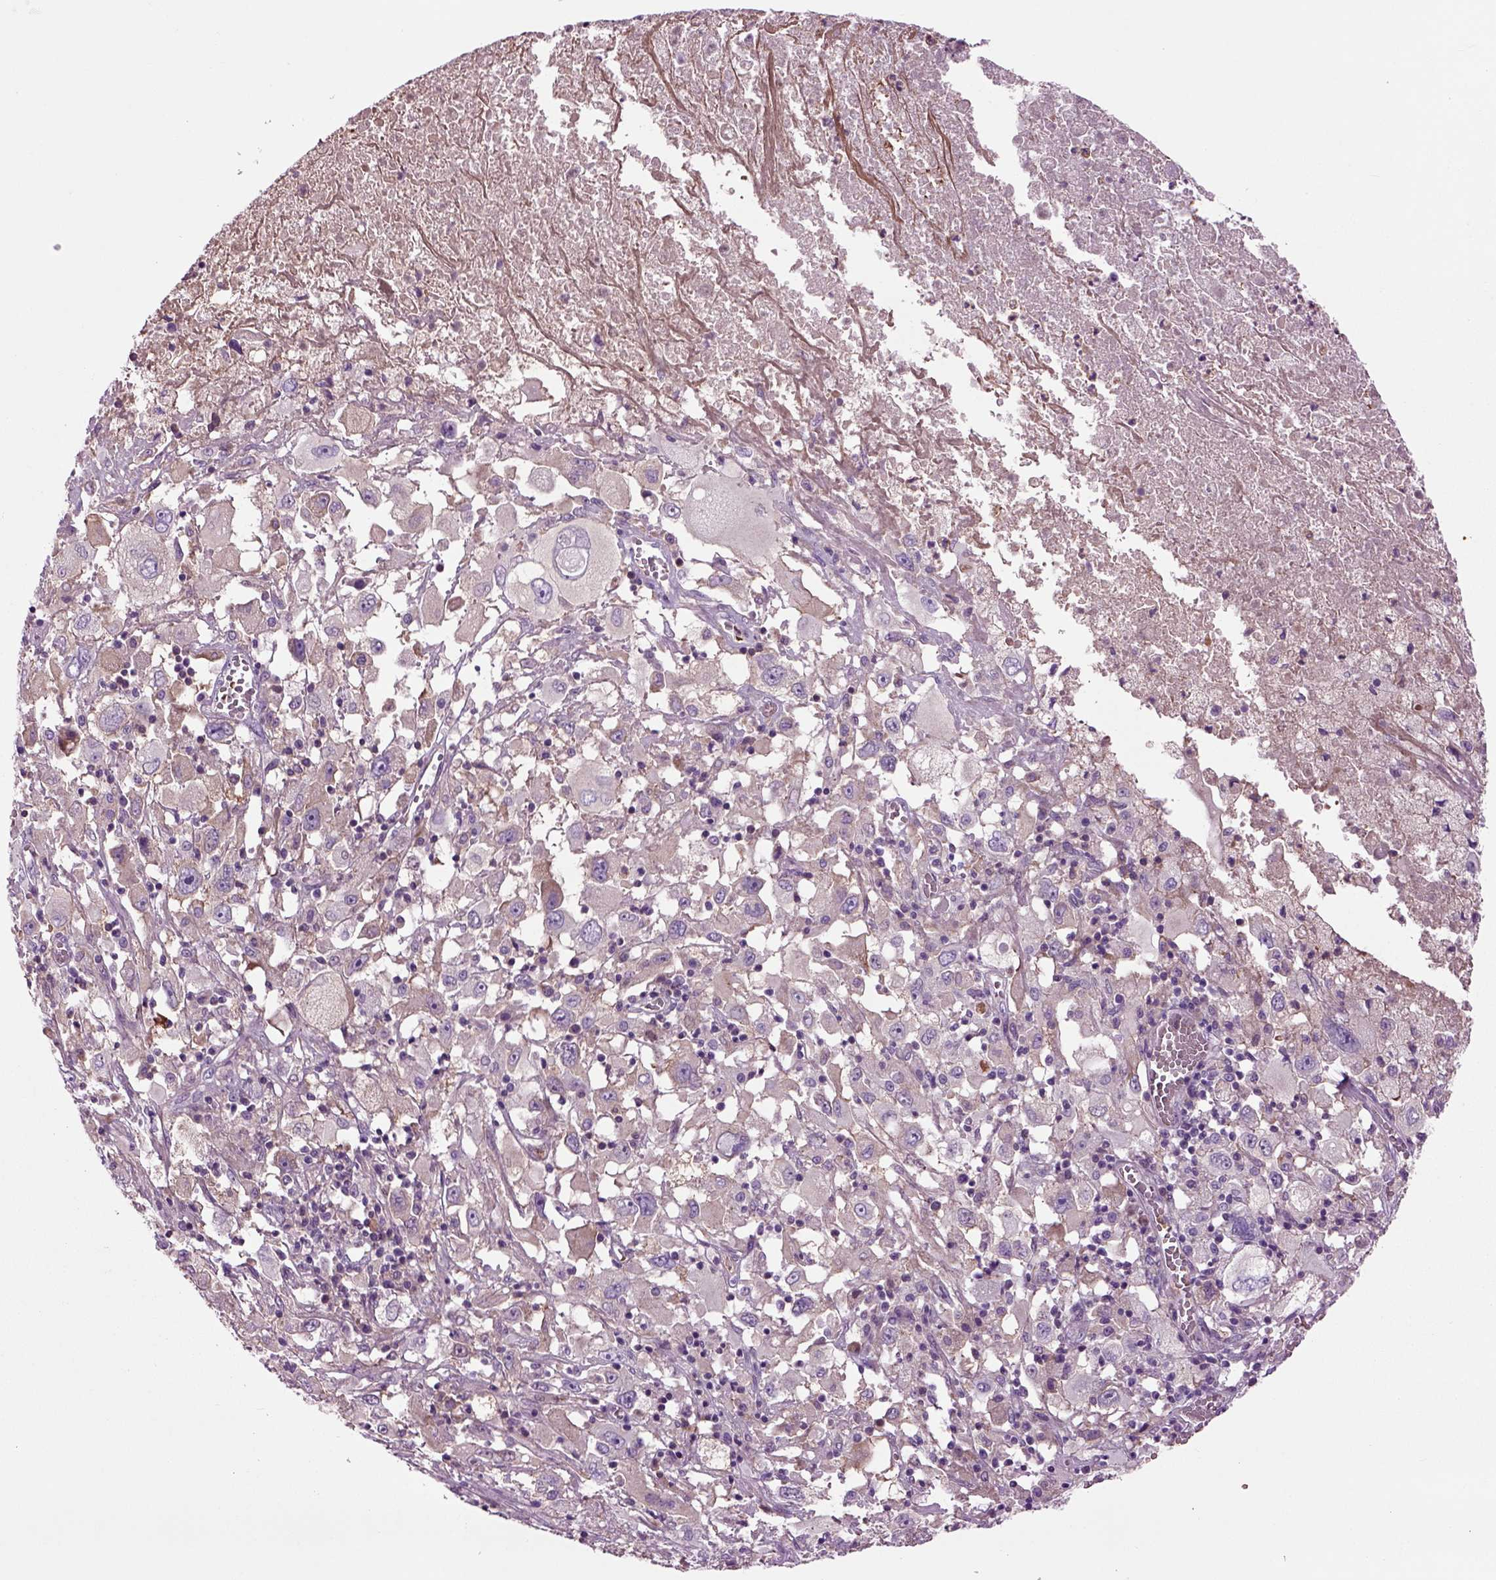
{"staining": {"intensity": "negative", "quantity": "none", "location": "none"}, "tissue": "melanoma", "cell_type": "Tumor cells", "image_type": "cancer", "snomed": [{"axis": "morphology", "description": "Malignant melanoma, Metastatic site"}, {"axis": "topography", "description": "Soft tissue"}], "caption": "Micrograph shows no significant protein staining in tumor cells of malignant melanoma (metastatic site).", "gene": "SPON1", "patient": {"sex": "male", "age": 50}}